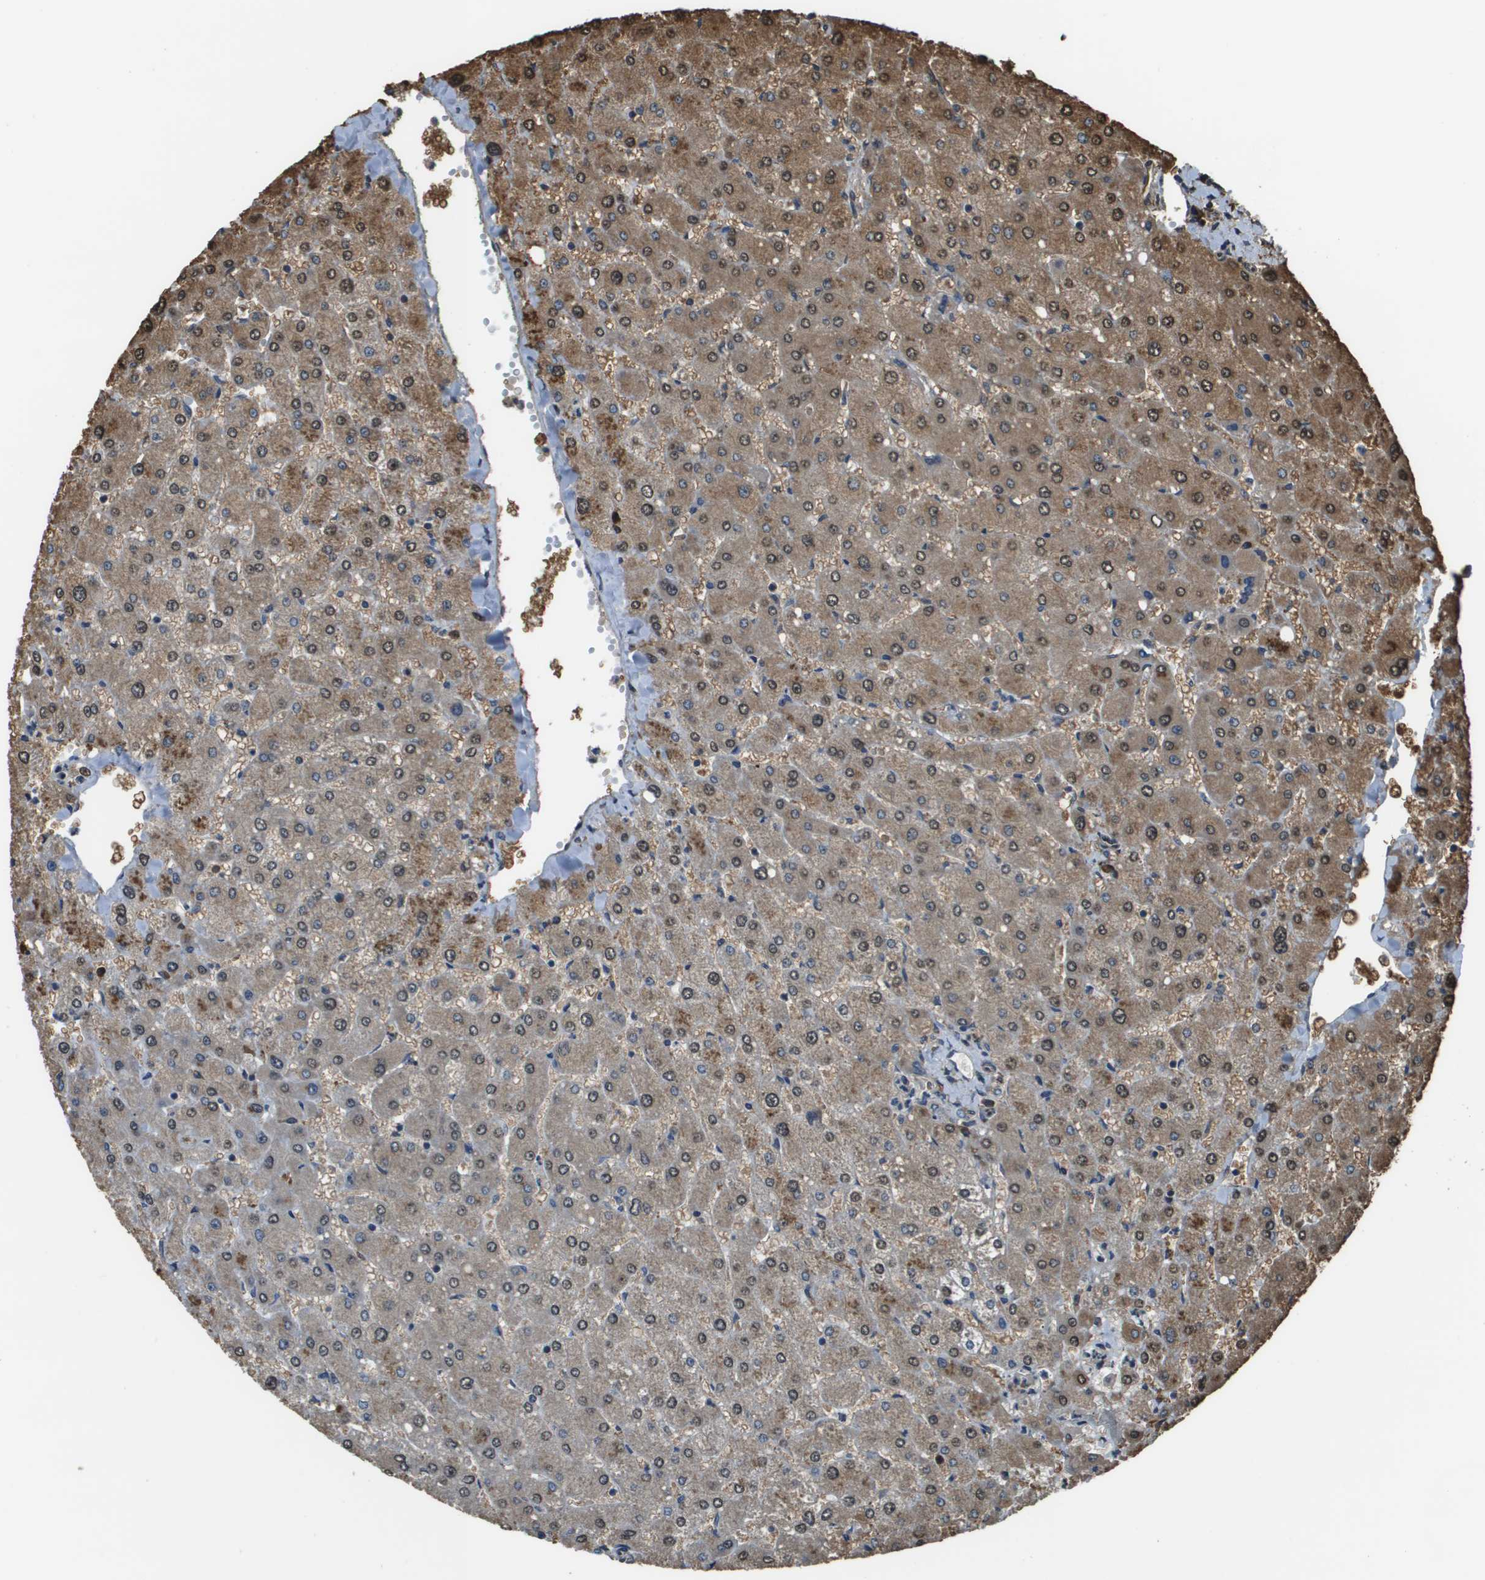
{"staining": {"intensity": "moderate", "quantity": ">75%", "location": "cytoplasmic/membranous"}, "tissue": "liver", "cell_type": "Cholangiocytes", "image_type": "normal", "snomed": [{"axis": "morphology", "description": "Normal tissue, NOS"}, {"axis": "topography", "description": "Liver"}], "caption": "Immunohistochemistry (IHC) histopathology image of unremarkable human liver stained for a protein (brown), which demonstrates medium levels of moderate cytoplasmic/membranous positivity in about >75% of cholangiocytes.", "gene": "SEC62", "patient": {"sex": "male", "age": 55}}